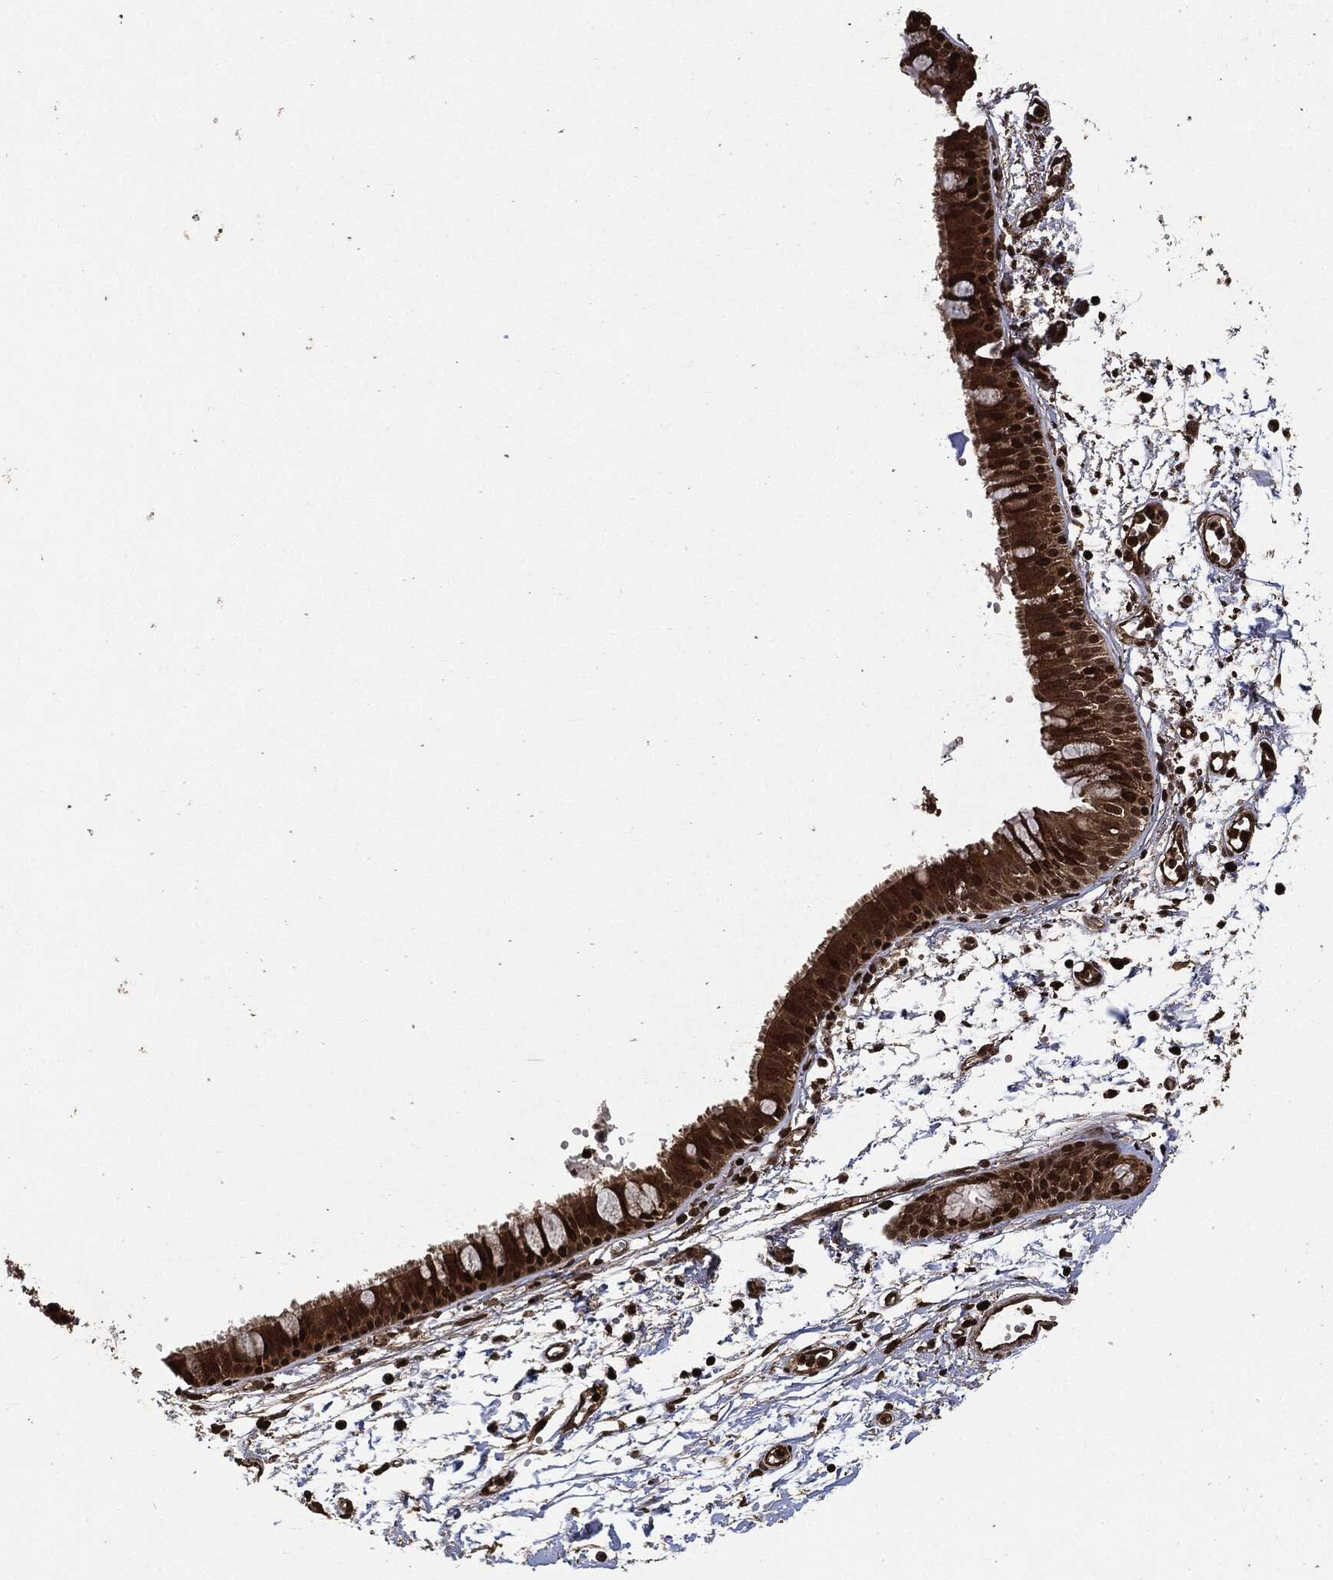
{"staining": {"intensity": "strong", "quantity": ">75%", "location": "cytoplasmic/membranous,nuclear"}, "tissue": "bronchus", "cell_type": "Respiratory epithelial cells", "image_type": "normal", "snomed": [{"axis": "morphology", "description": "Normal tissue, NOS"}, {"axis": "topography", "description": "Cartilage tissue"}, {"axis": "topography", "description": "Bronchus"}], "caption": "About >75% of respiratory epithelial cells in normal human bronchus demonstrate strong cytoplasmic/membranous,nuclear protein staining as visualized by brown immunohistochemical staining.", "gene": "PDK1", "patient": {"sex": "male", "age": 66}}